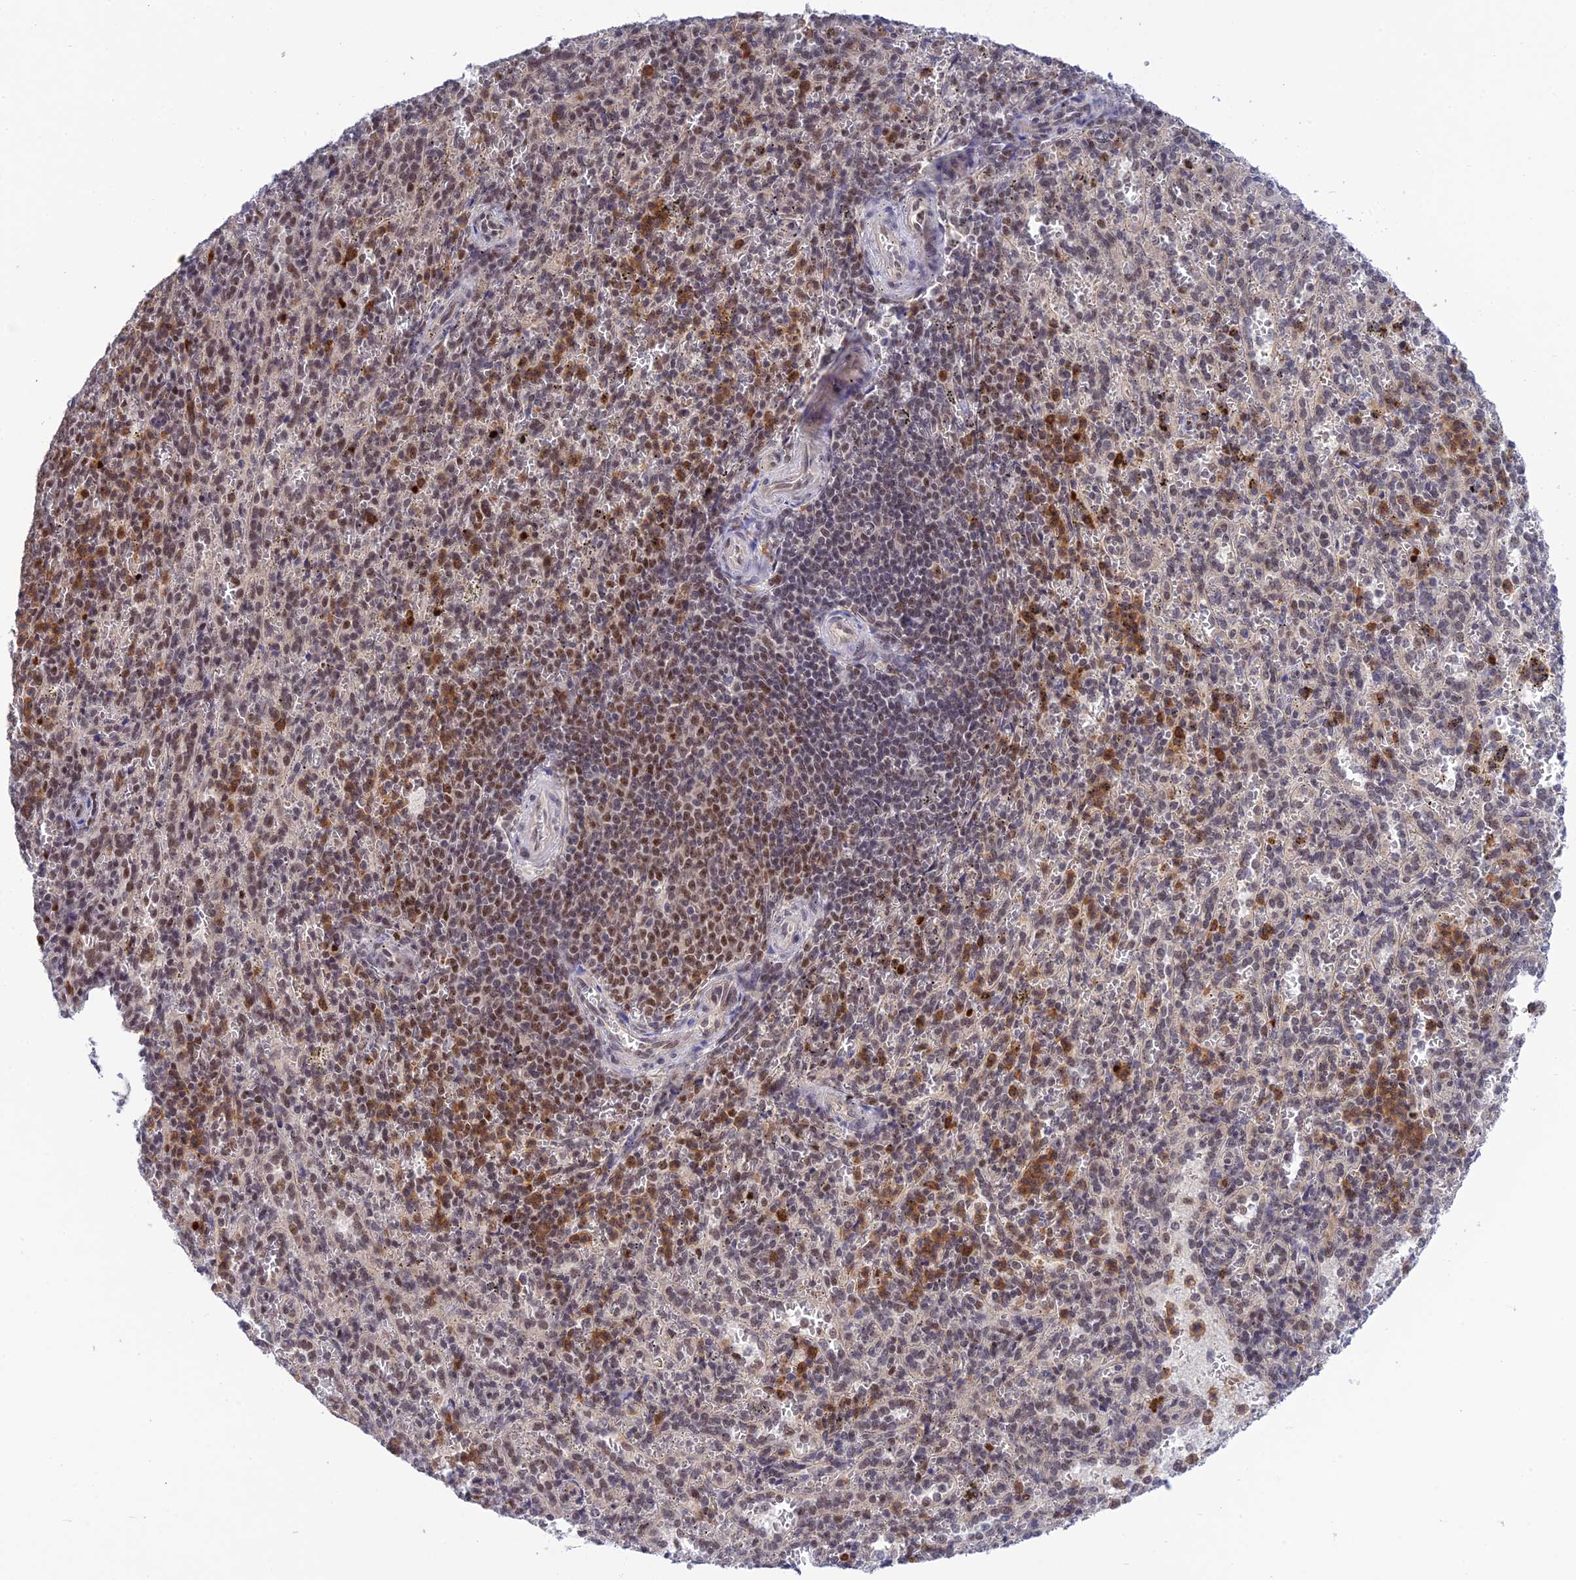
{"staining": {"intensity": "moderate", "quantity": "<25%", "location": "cytoplasmic/membranous,nuclear"}, "tissue": "spleen", "cell_type": "Cells in red pulp", "image_type": "normal", "snomed": [{"axis": "morphology", "description": "Normal tissue, NOS"}, {"axis": "topography", "description": "Spleen"}], "caption": "This is an image of immunohistochemistry (IHC) staining of benign spleen, which shows moderate positivity in the cytoplasmic/membranous,nuclear of cells in red pulp.", "gene": "TCEA1", "patient": {"sex": "female", "age": 21}}